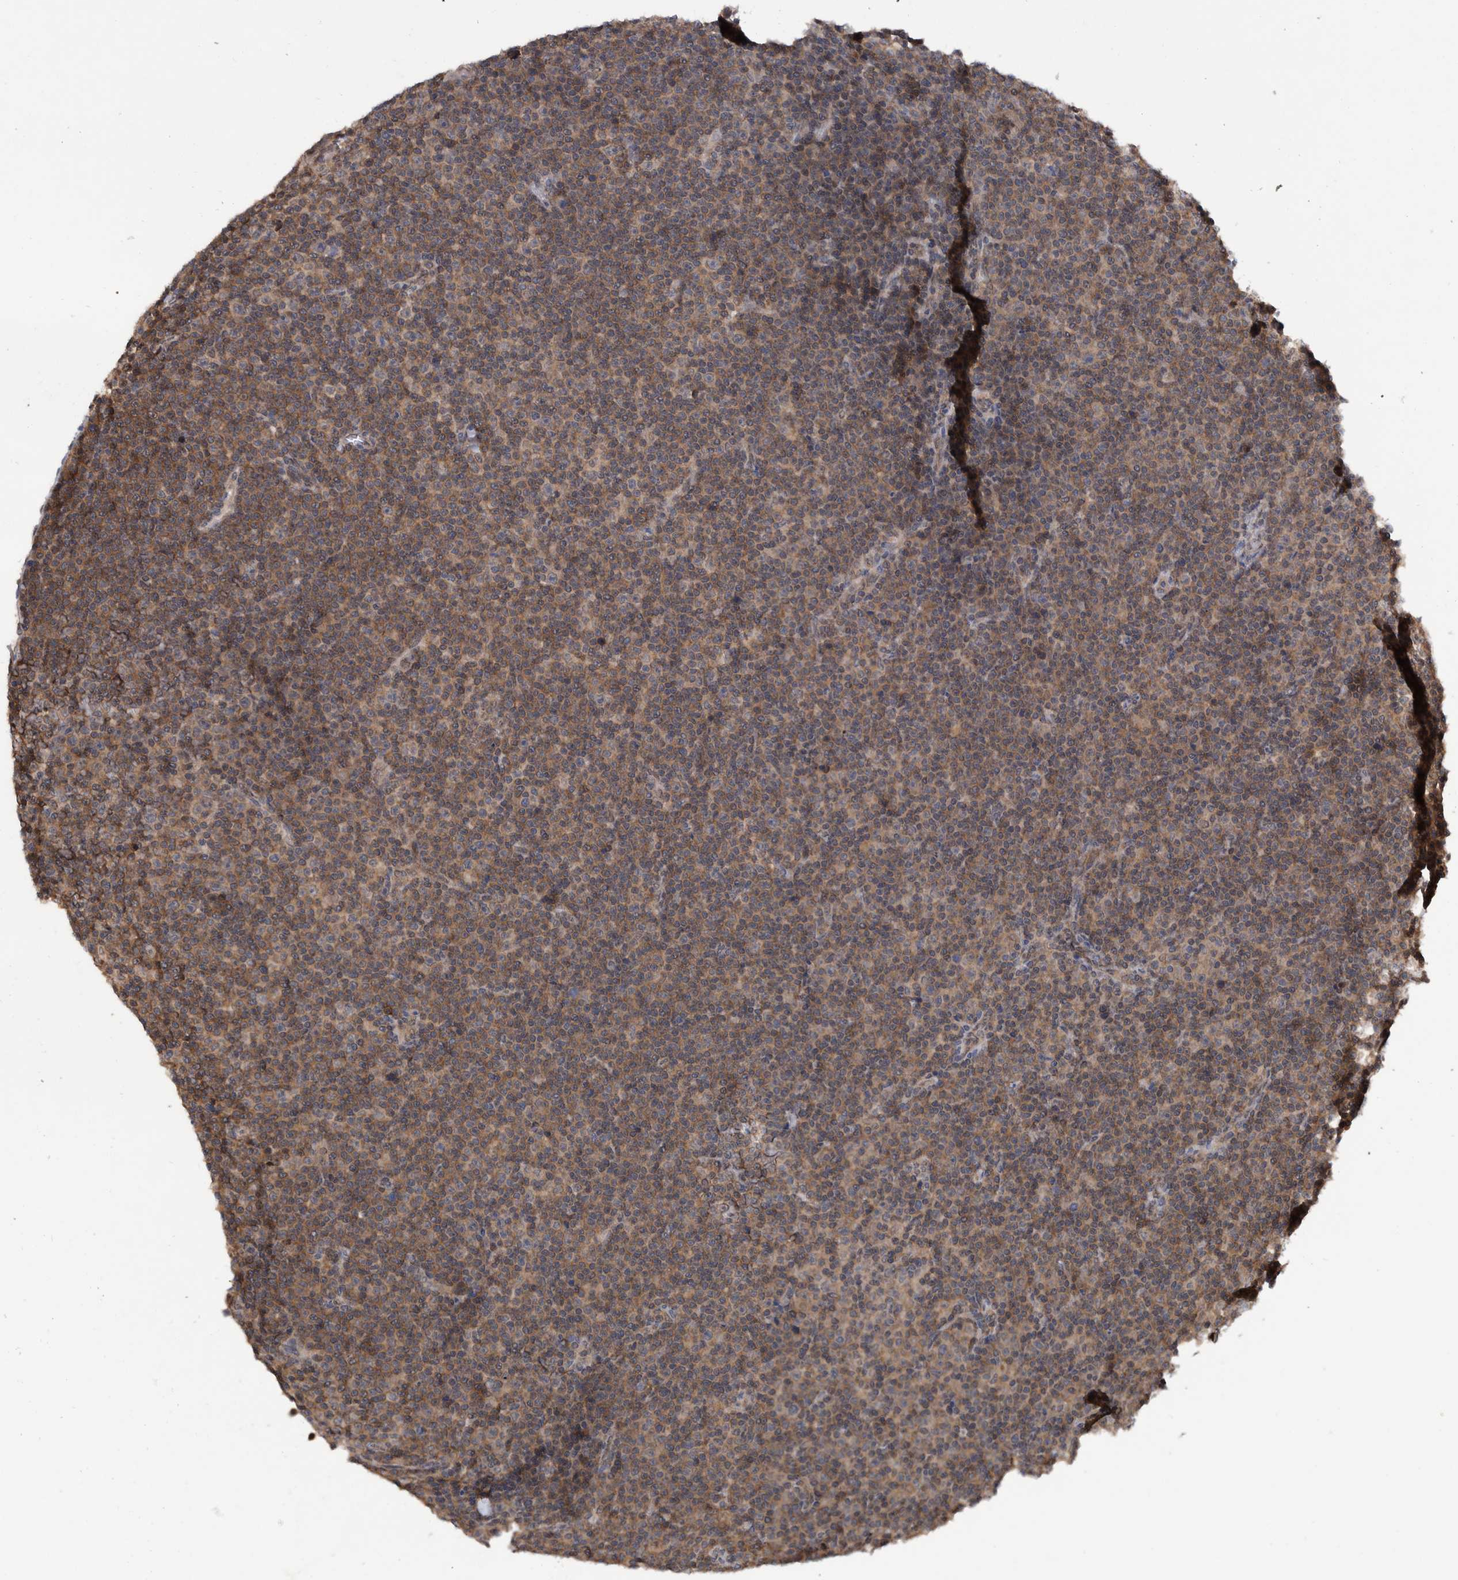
{"staining": {"intensity": "weak", "quantity": ">75%", "location": "cytoplasmic/membranous"}, "tissue": "lymphoma", "cell_type": "Tumor cells", "image_type": "cancer", "snomed": [{"axis": "morphology", "description": "Malignant lymphoma, non-Hodgkin's type, Low grade"}, {"axis": "topography", "description": "Lymph node"}], "caption": "Malignant lymphoma, non-Hodgkin's type (low-grade) tissue displays weak cytoplasmic/membranous expression in about >75% of tumor cells", "gene": "PLPBP", "patient": {"sex": "female", "age": 67}}